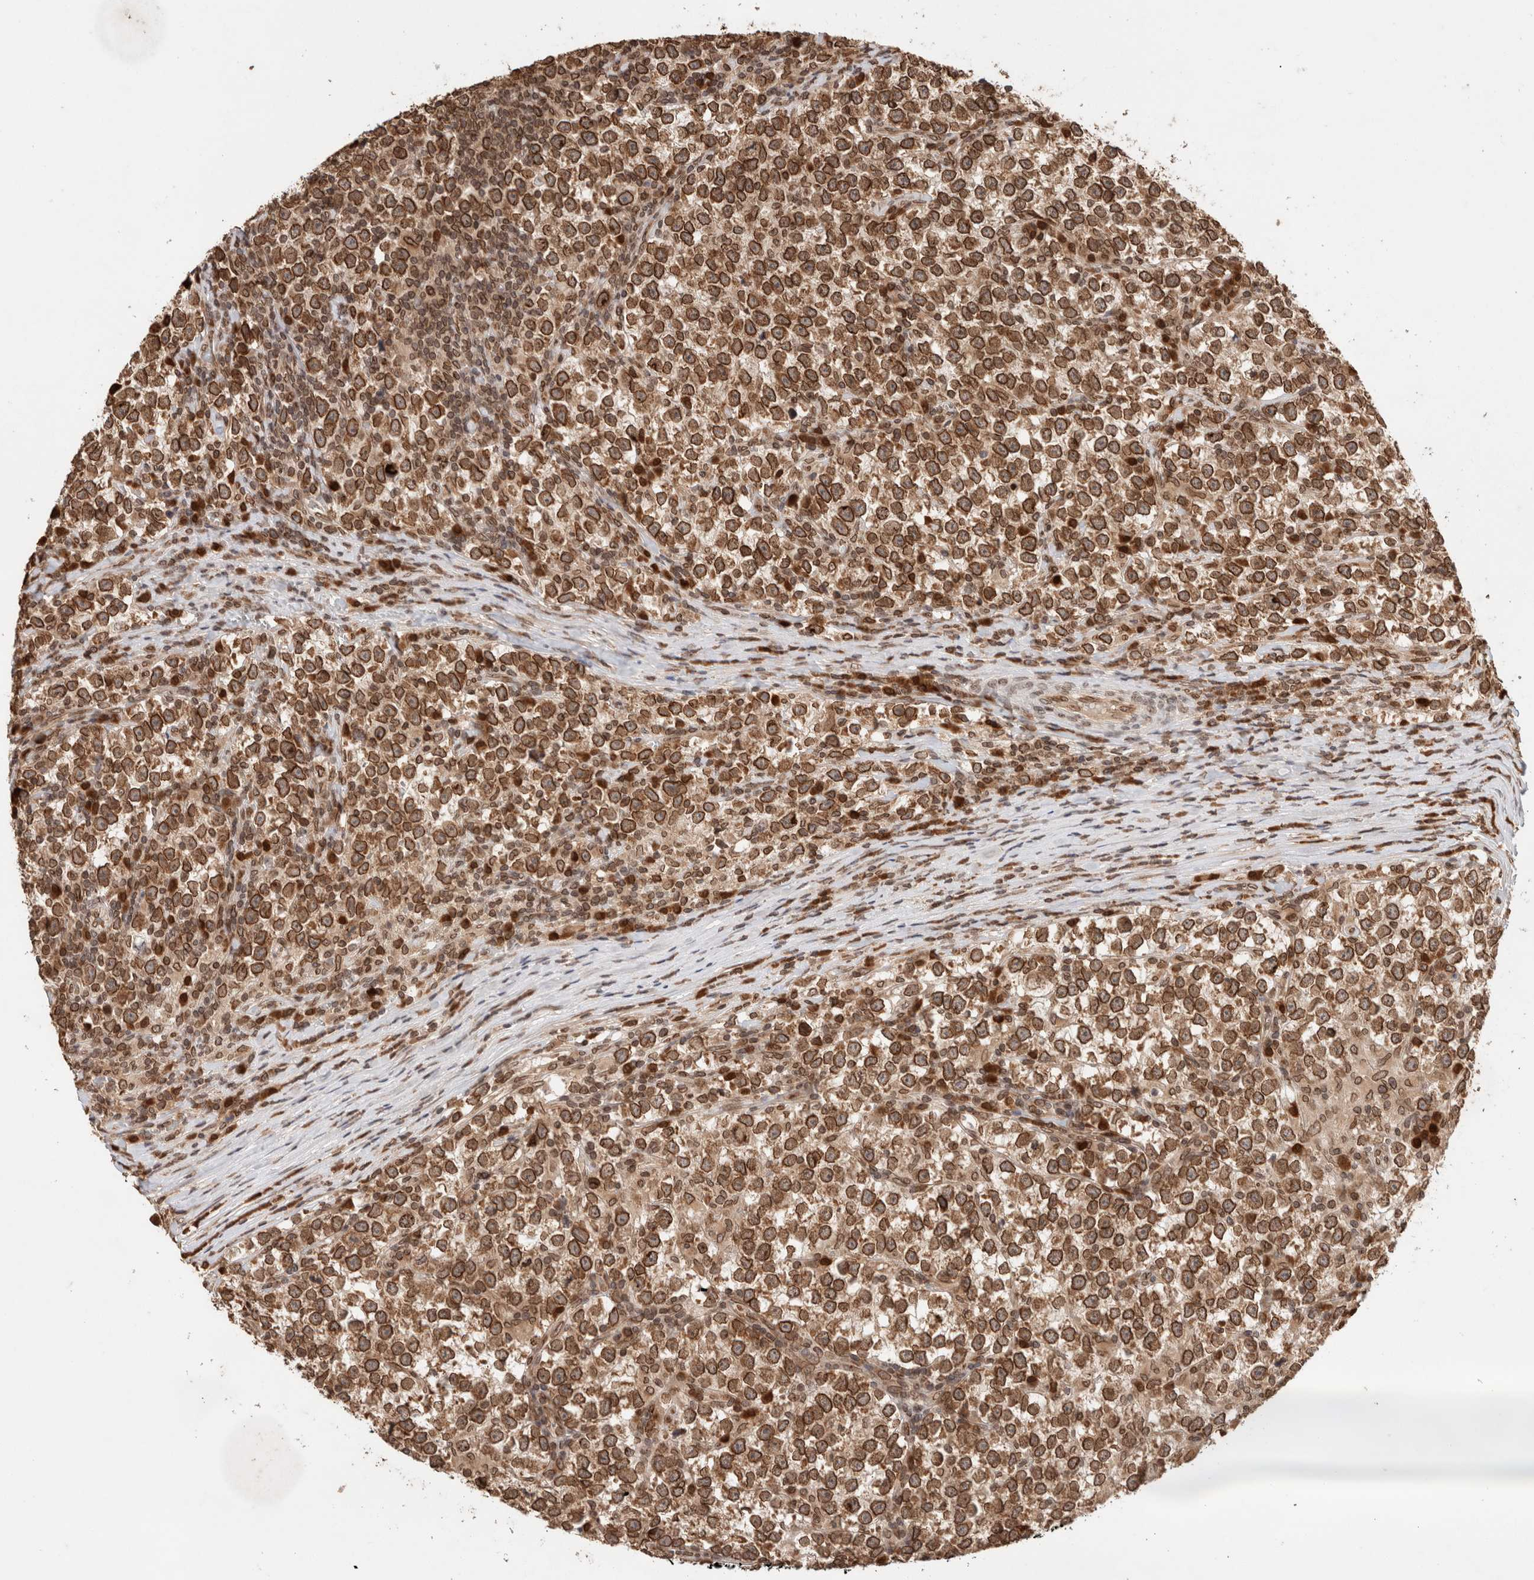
{"staining": {"intensity": "strong", "quantity": ">75%", "location": "cytoplasmic/membranous,nuclear"}, "tissue": "testis cancer", "cell_type": "Tumor cells", "image_type": "cancer", "snomed": [{"axis": "morphology", "description": "Normal tissue, NOS"}, {"axis": "morphology", "description": "Seminoma, NOS"}, {"axis": "topography", "description": "Testis"}], "caption": "The photomicrograph shows a brown stain indicating the presence of a protein in the cytoplasmic/membranous and nuclear of tumor cells in testis cancer.", "gene": "TPR", "patient": {"sex": "male", "age": 43}}